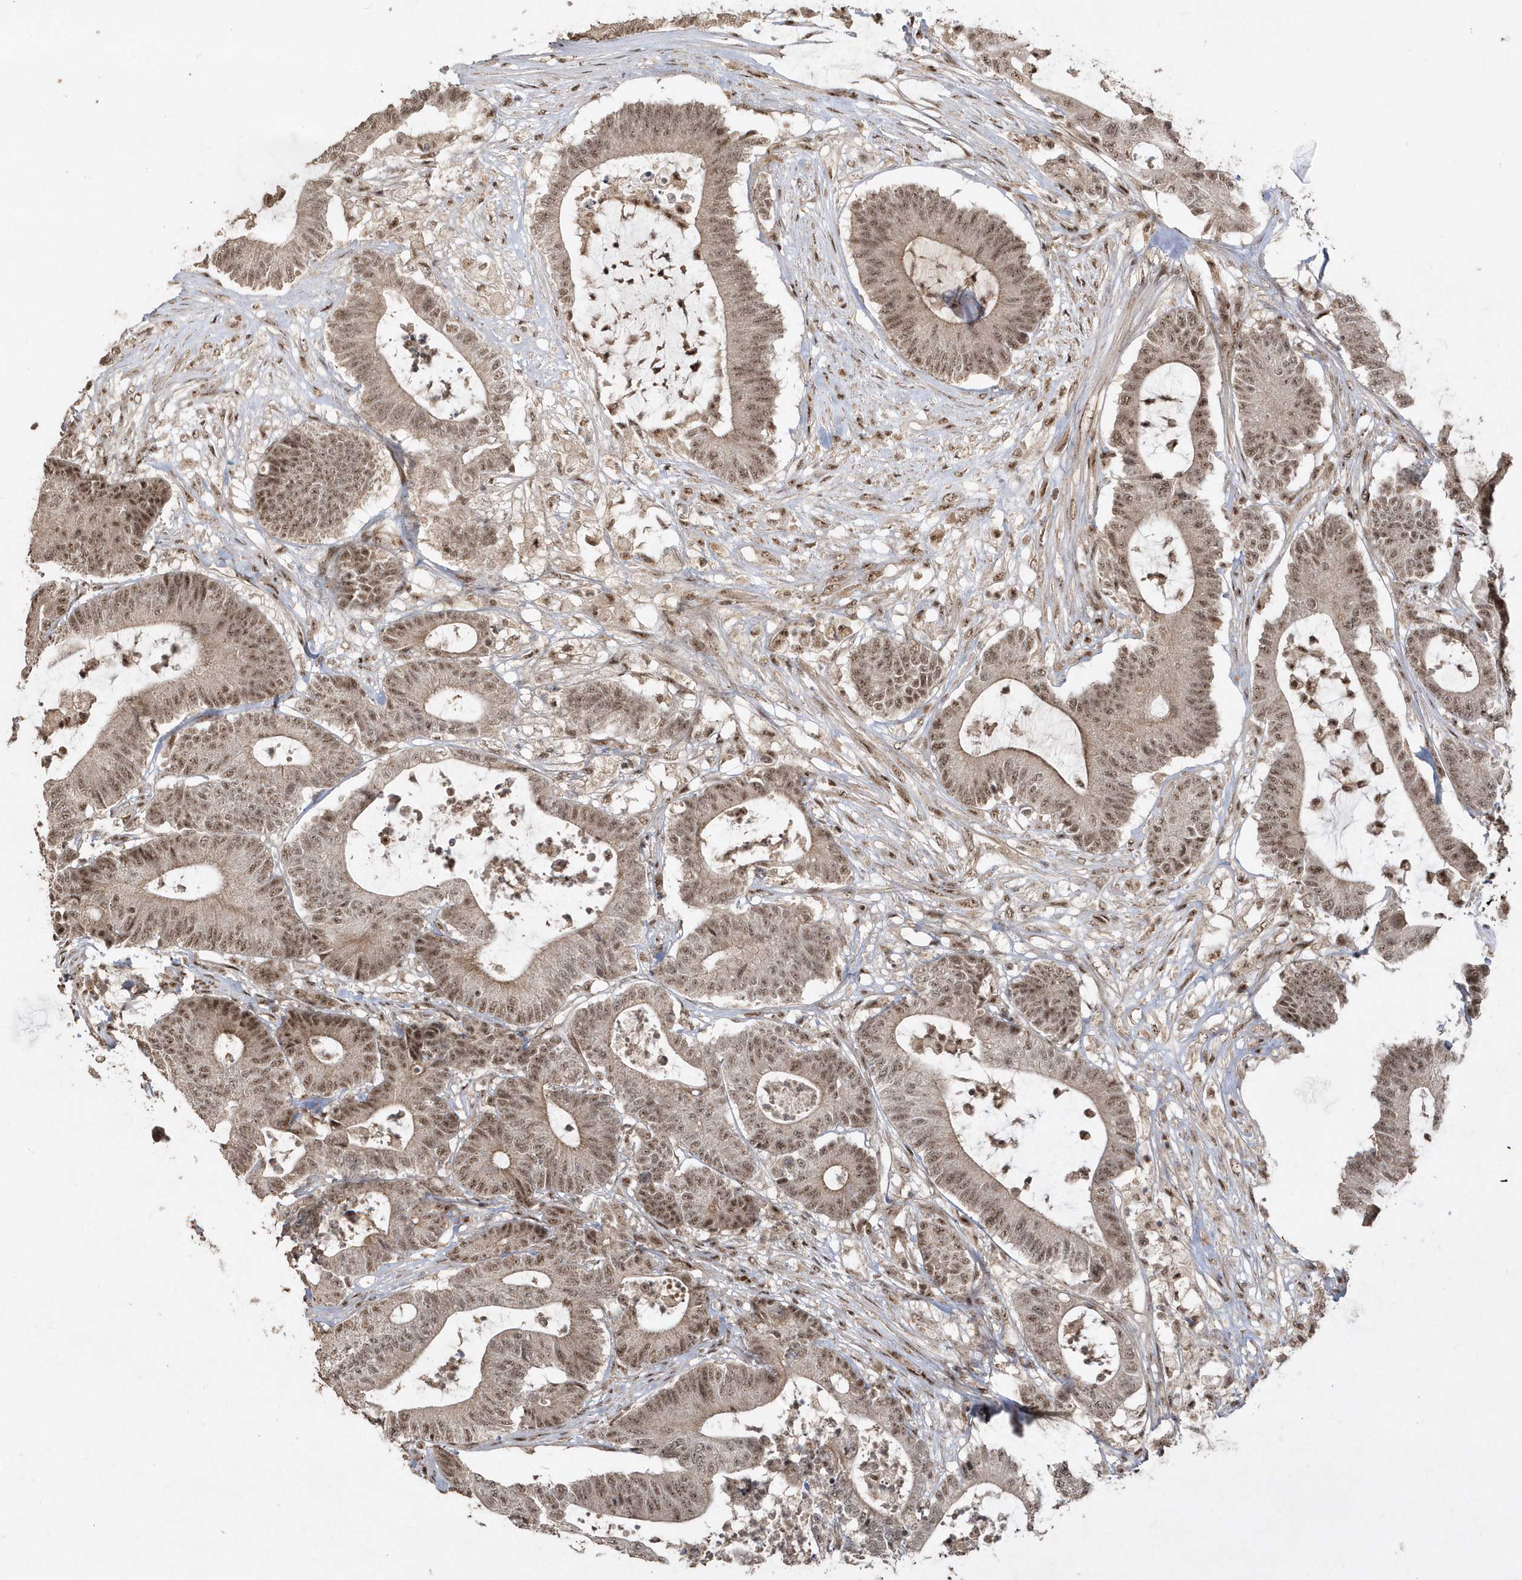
{"staining": {"intensity": "moderate", "quantity": ">75%", "location": "nuclear"}, "tissue": "colorectal cancer", "cell_type": "Tumor cells", "image_type": "cancer", "snomed": [{"axis": "morphology", "description": "Adenocarcinoma, NOS"}, {"axis": "topography", "description": "Colon"}], "caption": "Immunohistochemistry photomicrograph of neoplastic tissue: human colorectal adenocarcinoma stained using immunohistochemistry (IHC) exhibits medium levels of moderate protein expression localized specifically in the nuclear of tumor cells, appearing as a nuclear brown color.", "gene": "POLR3B", "patient": {"sex": "female", "age": 84}}